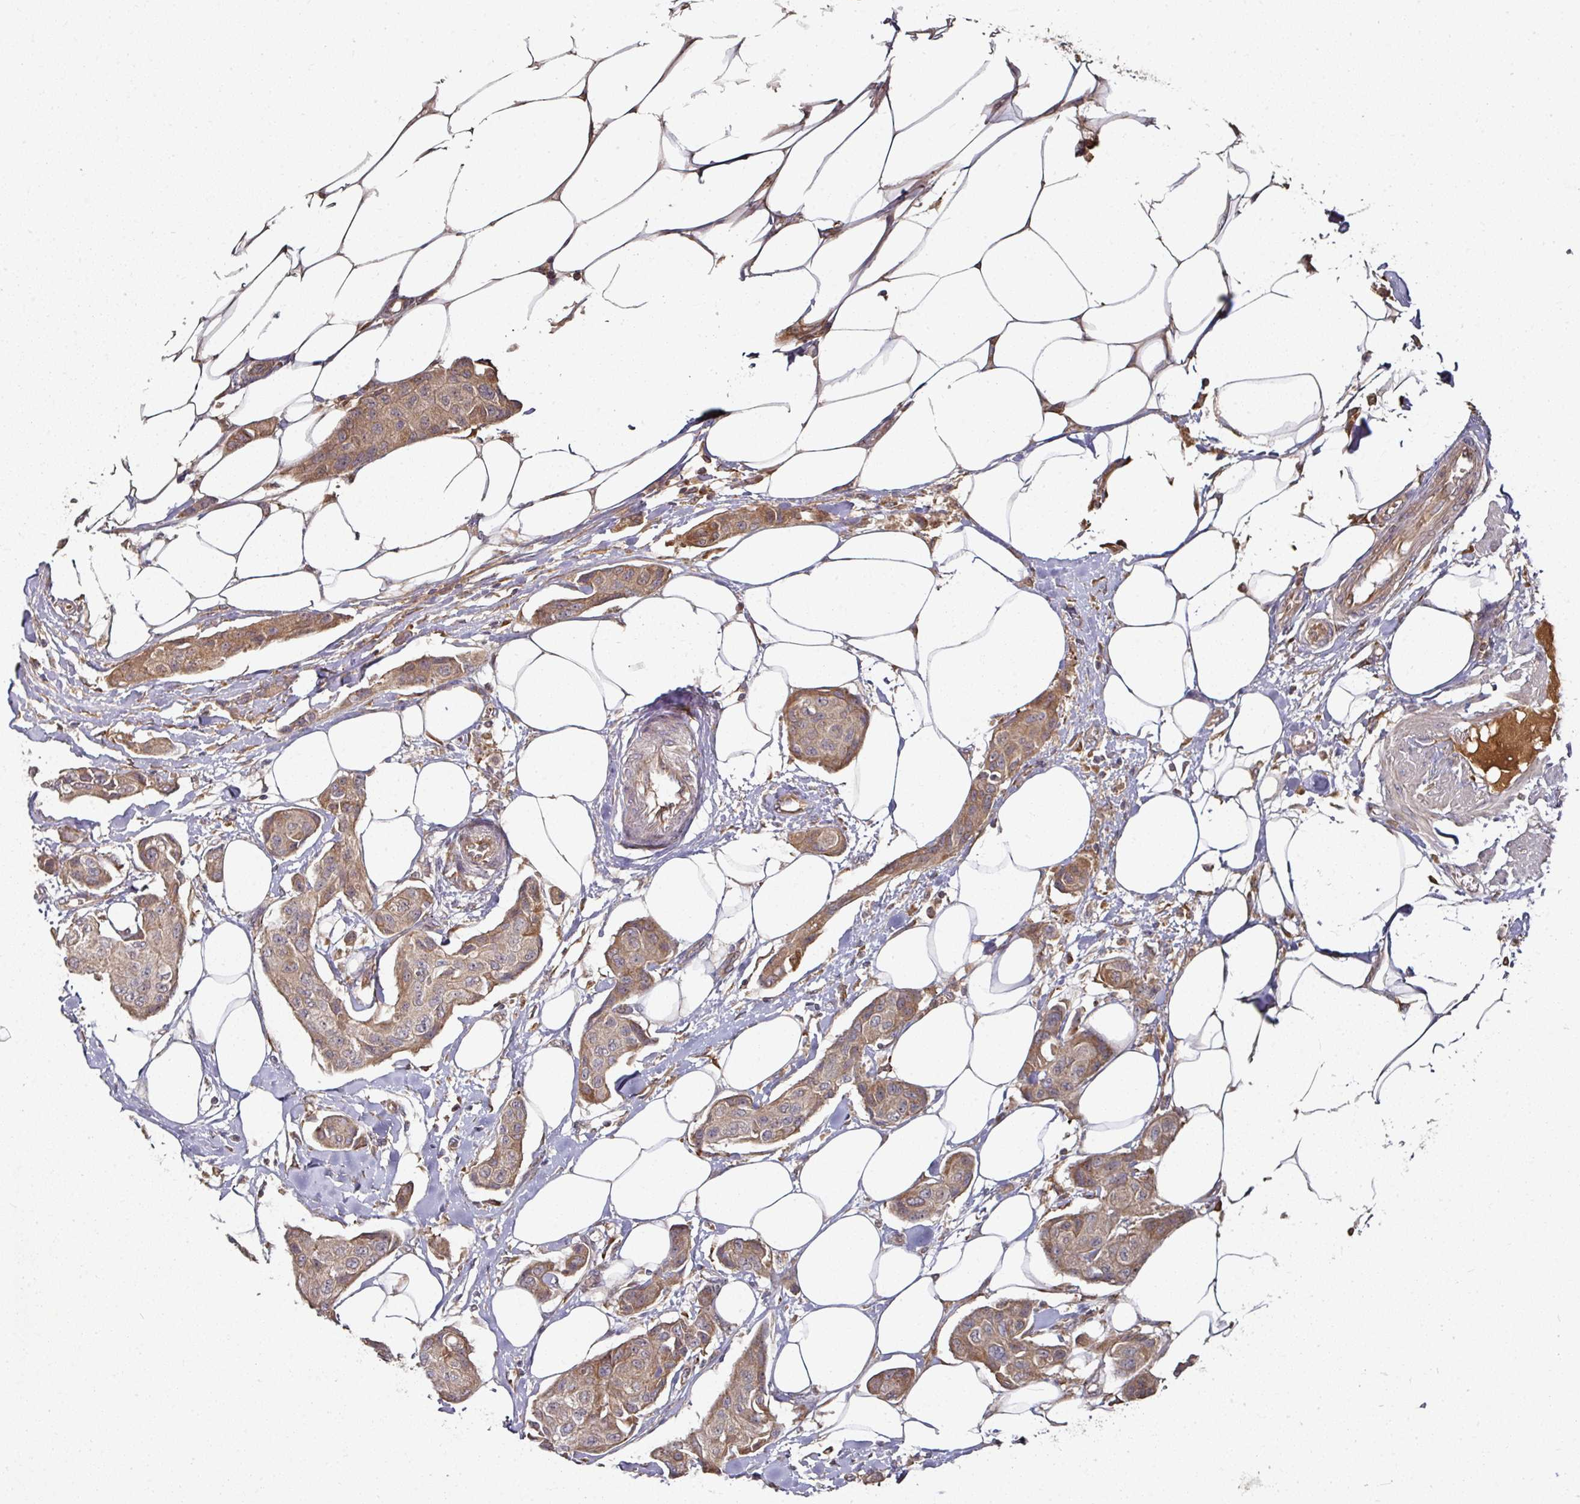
{"staining": {"intensity": "moderate", "quantity": ">75%", "location": "cytoplasmic/membranous"}, "tissue": "breast cancer", "cell_type": "Tumor cells", "image_type": "cancer", "snomed": [{"axis": "morphology", "description": "Duct carcinoma"}, {"axis": "topography", "description": "Breast"}, {"axis": "topography", "description": "Lymph node"}], "caption": "A histopathology image of intraductal carcinoma (breast) stained for a protein displays moderate cytoplasmic/membranous brown staining in tumor cells.", "gene": "CEP95", "patient": {"sex": "female", "age": 80}}